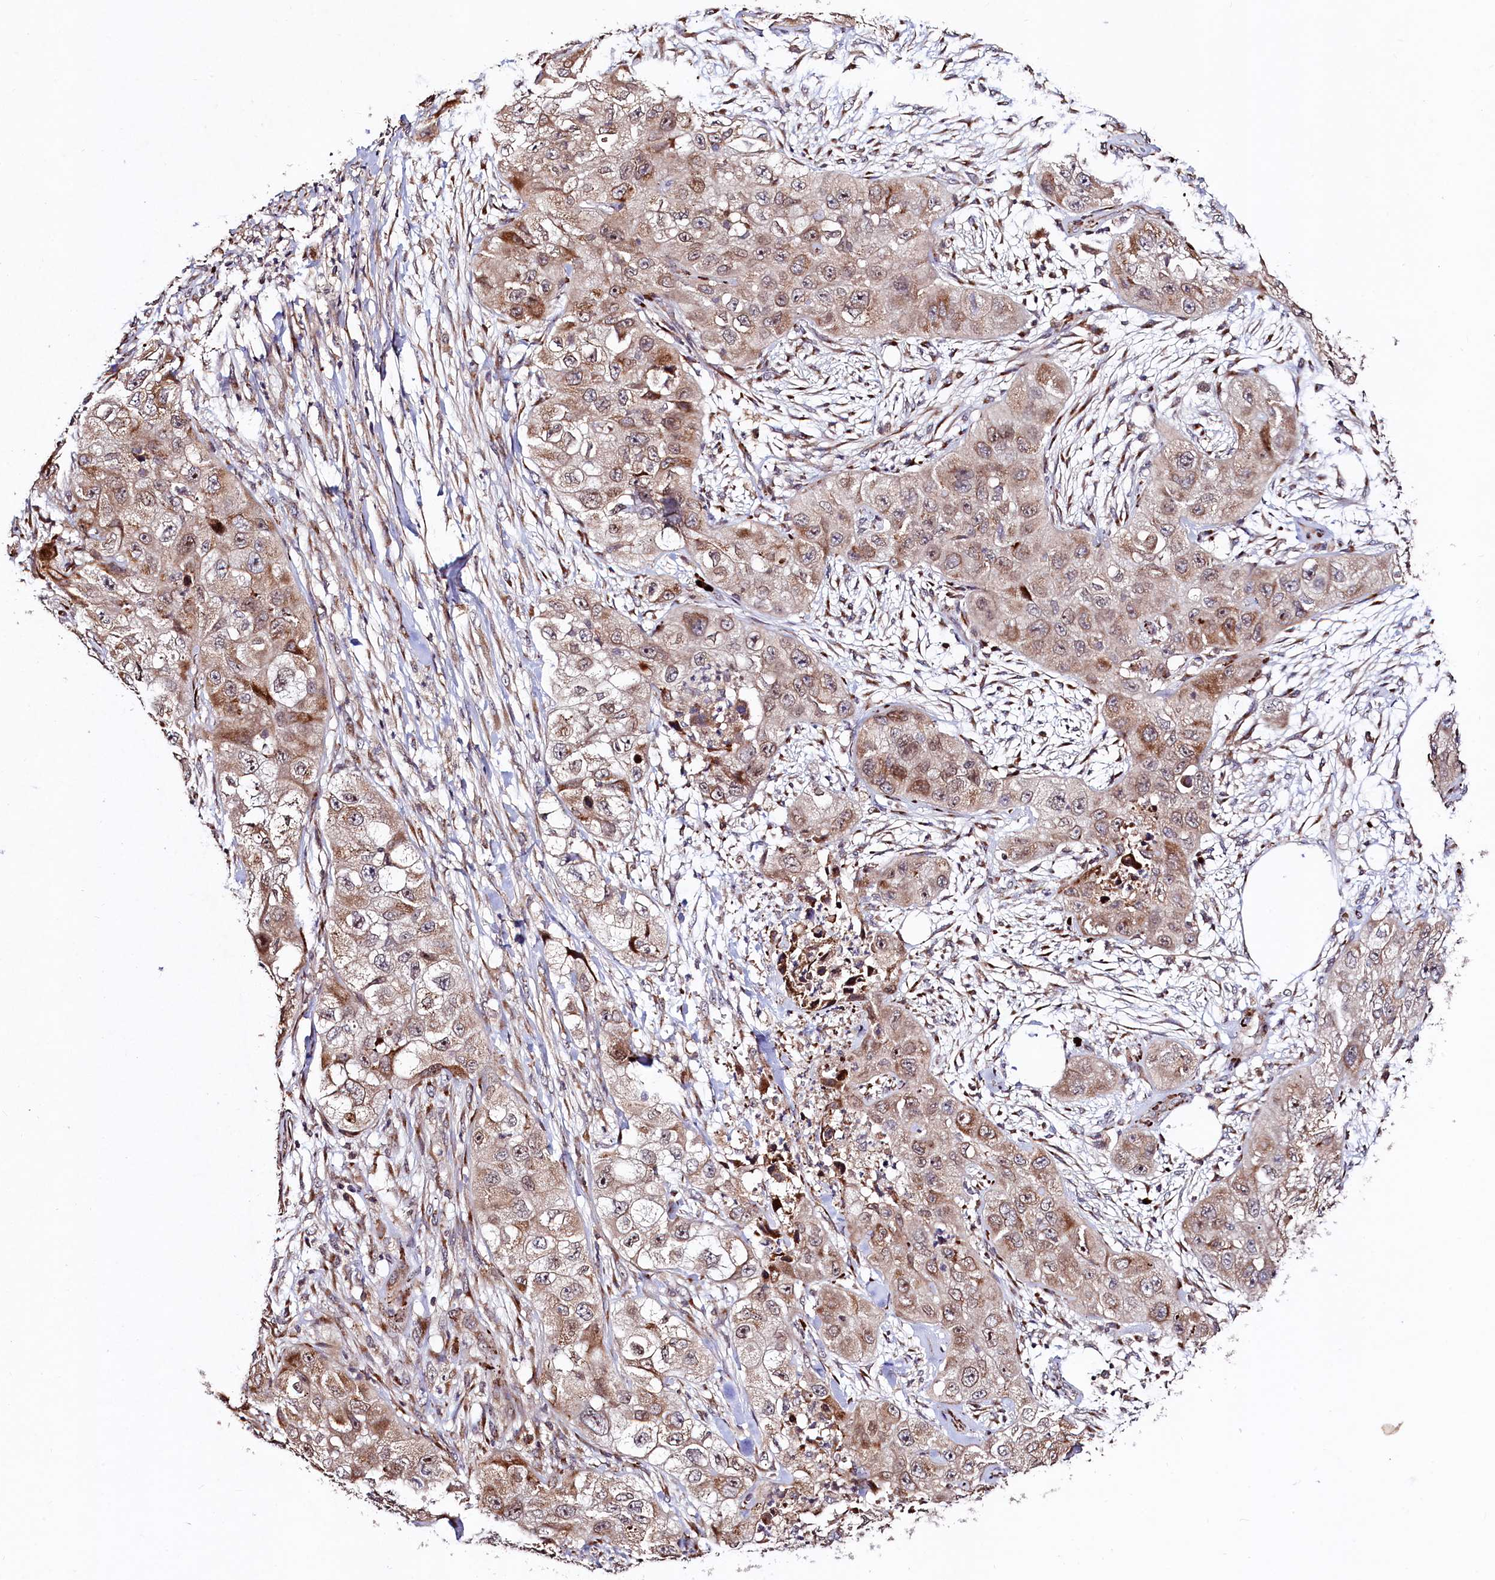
{"staining": {"intensity": "moderate", "quantity": "25%-75%", "location": "cytoplasmic/membranous,nuclear"}, "tissue": "skin cancer", "cell_type": "Tumor cells", "image_type": "cancer", "snomed": [{"axis": "morphology", "description": "Squamous cell carcinoma, NOS"}, {"axis": "topography", "description": "Skin"}, {"axis": "topography", "description": "Subcutis"}], "caption": "A photomicrograph of skin cancer (squamous cell carcinoma) stained for a protein displays moderate cytoplasmic/membranous and nuclear brown staining in tumor cells.", "gene": "C5orf15", "patient": {"sex": "male", "age": 73}}